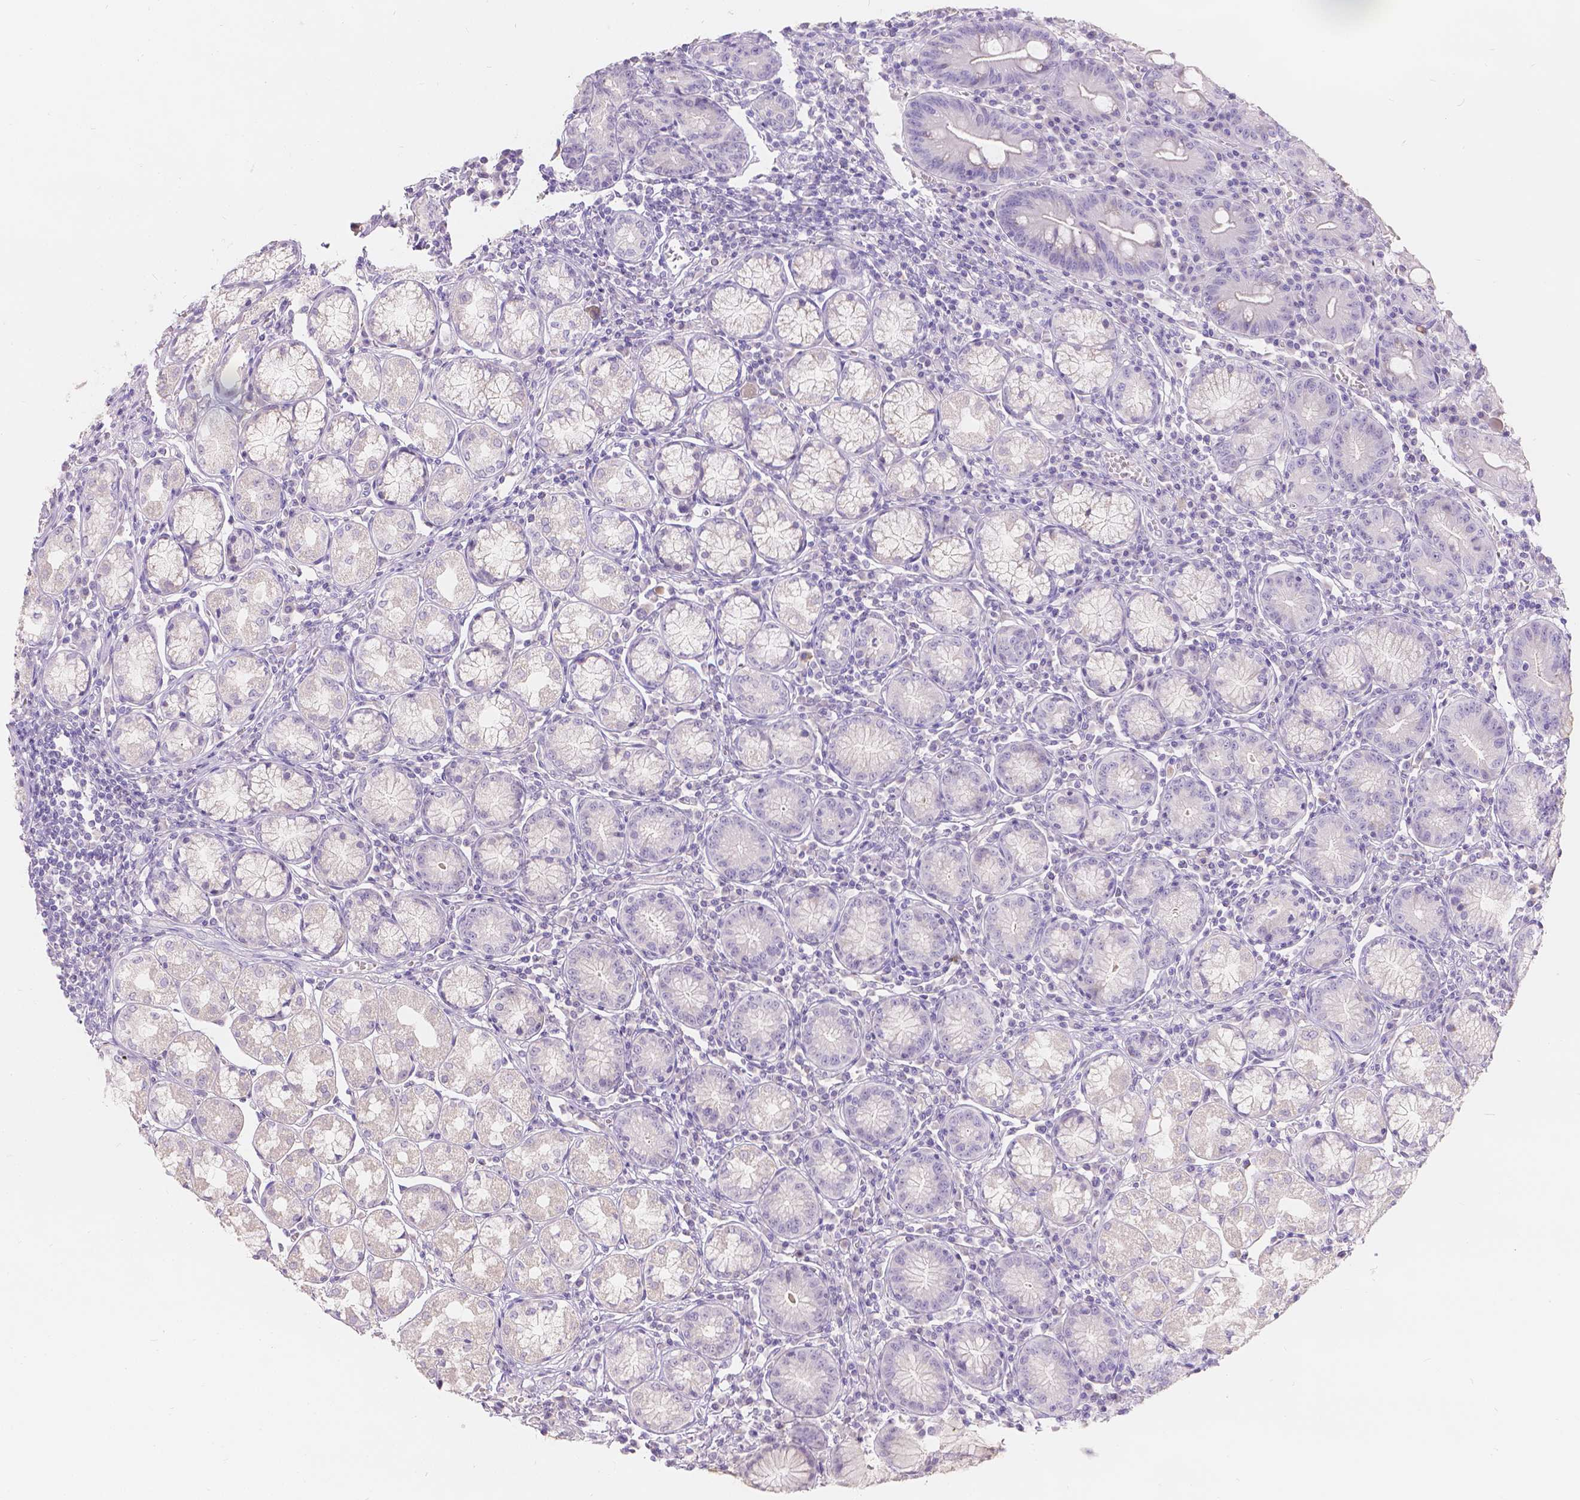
{"staining": {"intensity": "negative", "quantity": "none", "location": "none"}, "tissue": "stomach", "cell_type": "Glandular cells", "image_type": "normal", "snomed": [{"axis": "morphology", "description": "Normal tissue, NOS"}, {"axis": "topography", "description": "Stomach"}], "caption": "This is a photomicrograph of IHC staining of benign stomach, which shows no staining in glandular cells.", "gene": "HTN3", "patient": {"sex": "male", "age": 55}}